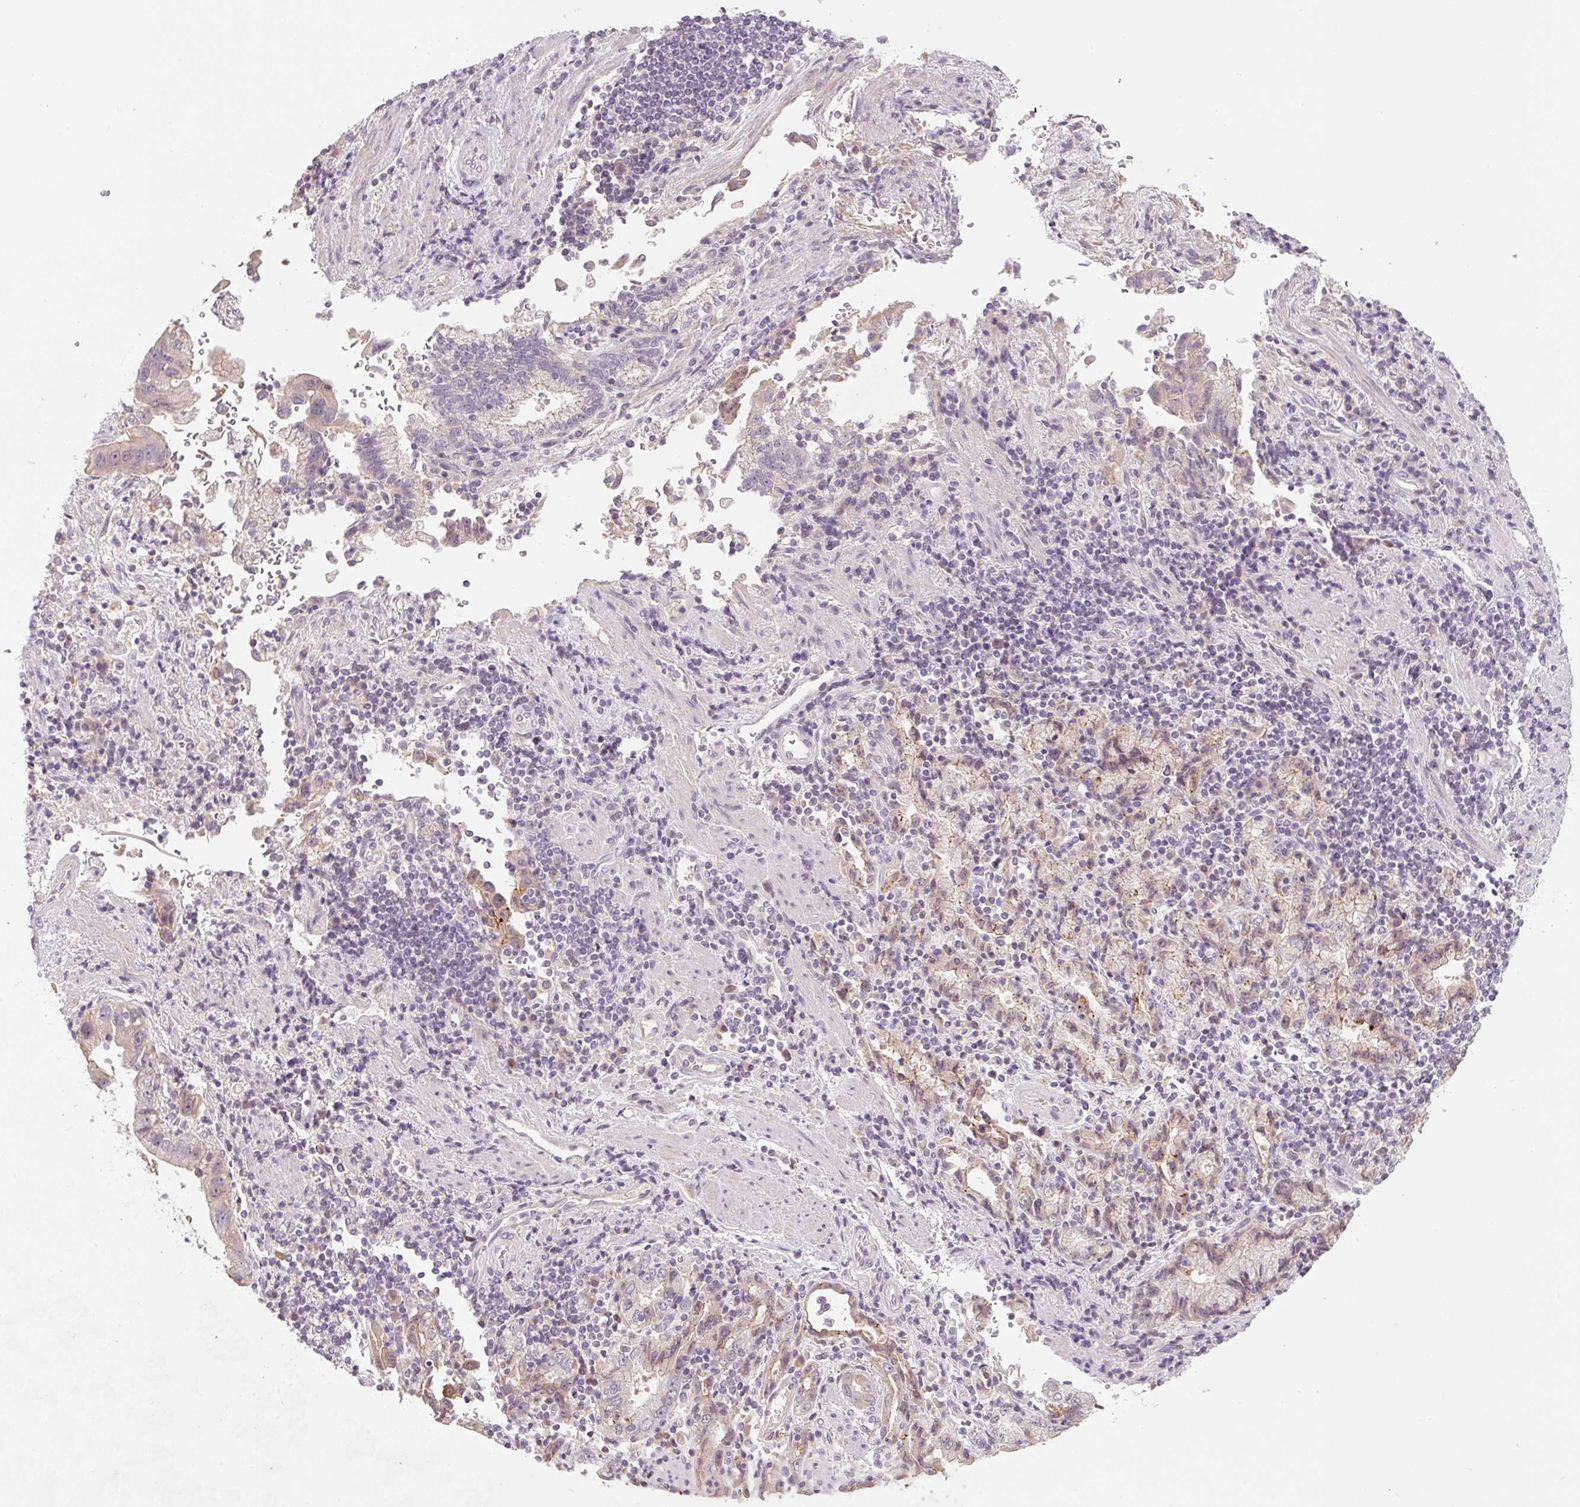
{"staining": {"intensity": "weak", "quantity": "25%-75%", "location": "cytoplasmic/membranous,nuclear"}, "tissue": "stomach cancer", "cell_type": "Tumor cells", "image_type": "cancer", "snomed": [{"axis": "morphology", "description": "Adenocarcinoma, NOS"}, {"axis": "topography", "description": "Stomach"}], "caption": "Immunohistochemistry staining of stomach cancer (adenocarcinoma), which shows low levels of weak cytoplasmic/membranous and nuclear staining in about 25%-75% of tumor cells indicating weak cytoplasmic/membranous and nuclear protein positivity. The staining was performed using DAB (3,3'-diaminobenzidine) (brown) for protein detection and nuclei were counterstained in hematoxylin (blue).", "gene": "MIA2", "patient": {"sex": "male", "age": 62}}